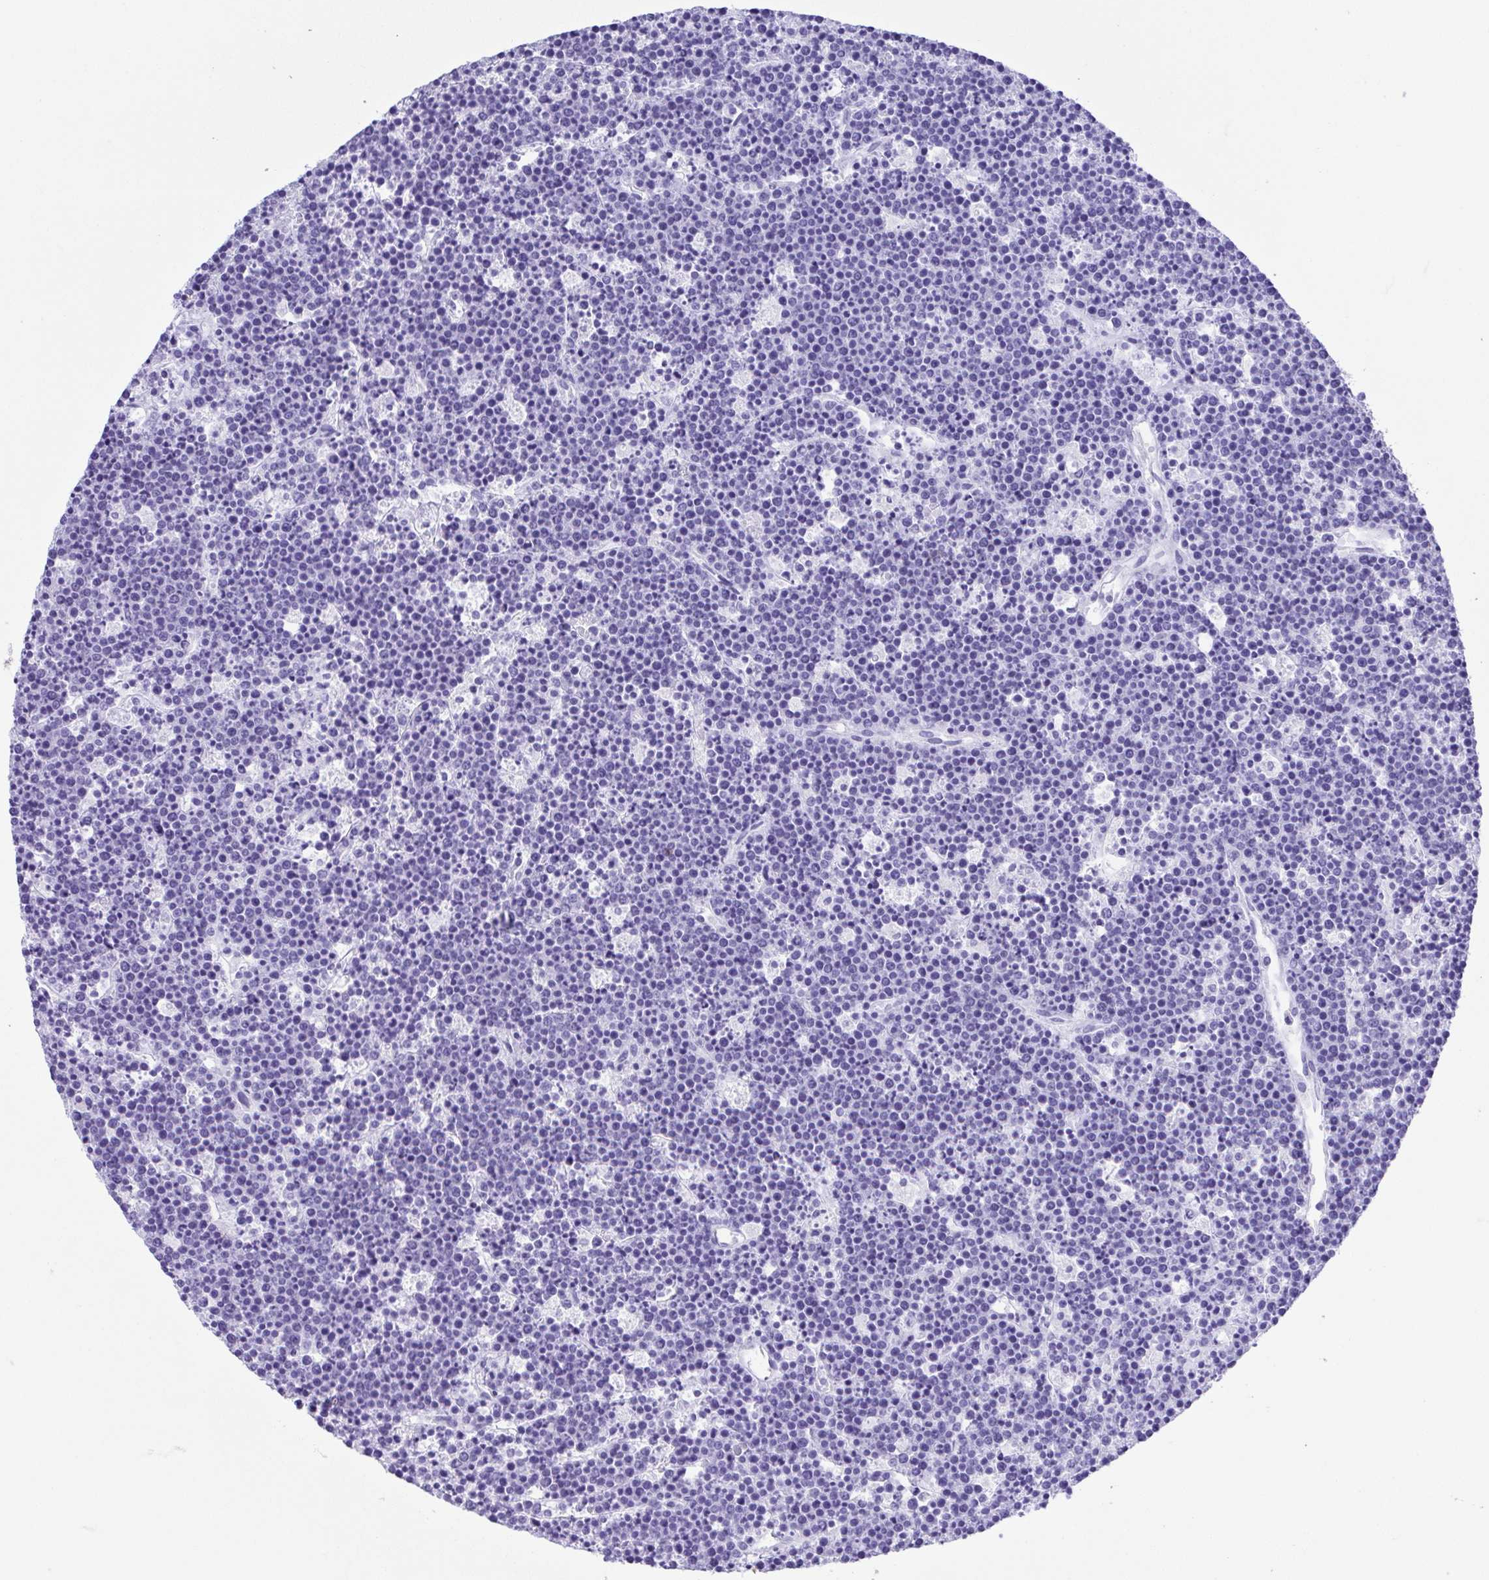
{"staining": {"intensity": "negative", "quantity": "none", "location": "none"}, "tissue": "lymphoma", "cell_type": "Tumor cells", "image_type": "cancer", "snomed": [{"axis": "morphology", "description": "Malignant lymphoma, non-Hodgkin's type, High grade"}, {"axis": "topography", "description": "Ovary"}], "caption": "High power microscopy micrograph of an immunohistochemistry micrograph of malignant lymphoma, non-Hodgkin's type (high-grade), revealing no significant staining in tumor cells.", "gene": "CDSN", "patient": {"sex": "female", "age": 56}}